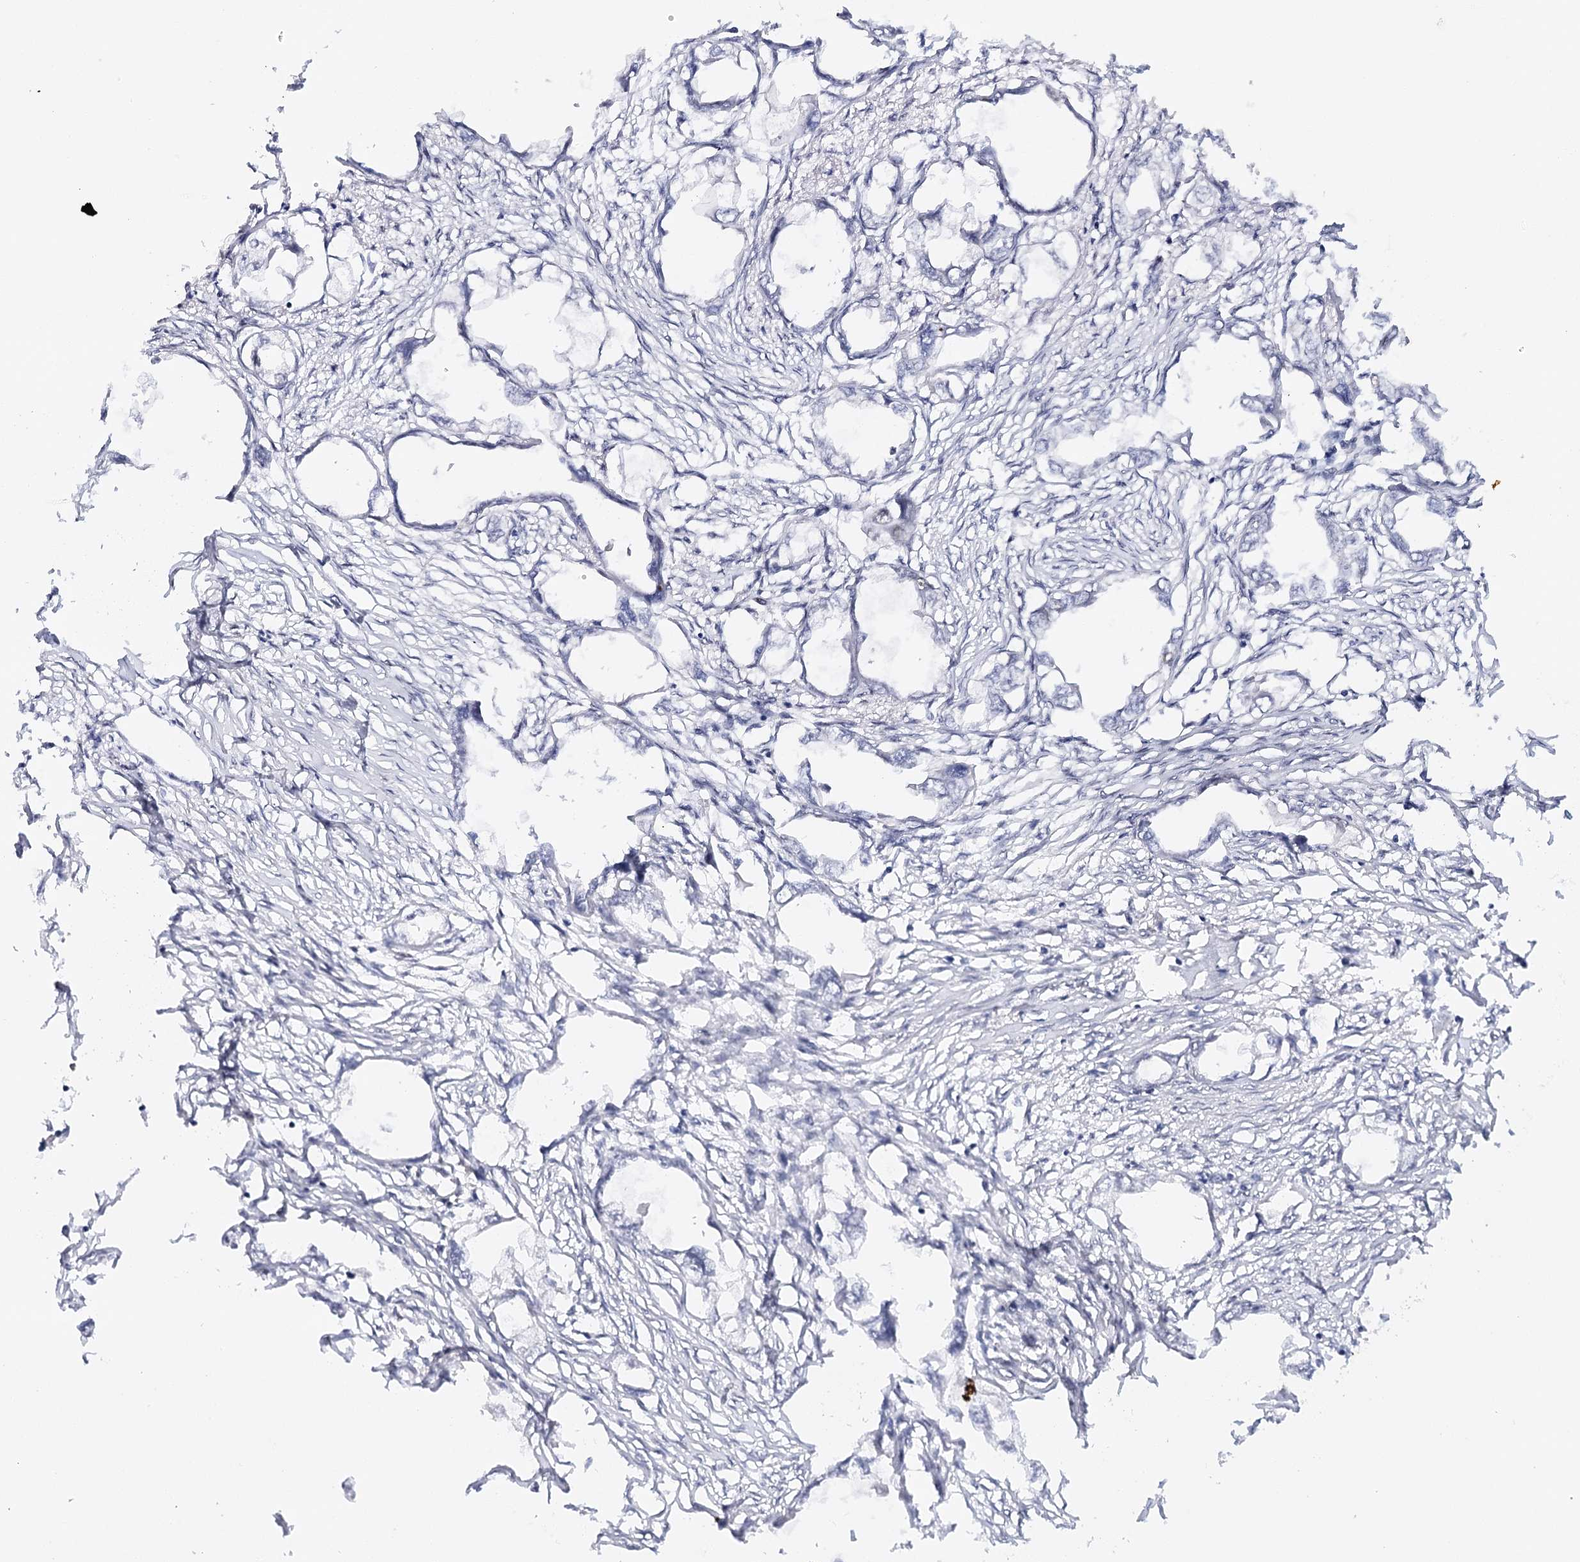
{"staining": {"intensity": "negative", "quantity": "none", "location": "none"}, "tissue": "endometrial cancer", "cell_type": "Tumor cells", "image_type": "cancer", "snomed": [{"axis": "morphology", "description": "Adenocarcinoma, NOS"}, {"axis": "morphology", "description": "Adenocarcinoma, metastatic, NOS"}, {"axis": "topography", "description": "Adipose tissue"}, {"axis": "topography", "description": "Endometrium"}], "caption": "This is an immunohistochemistry micrograph of metastatic adenocarcinoma (endometrial). There is no staining in tumor cells.", "gene": "TP53", "patient": {"sex": "female", "age": 67}}